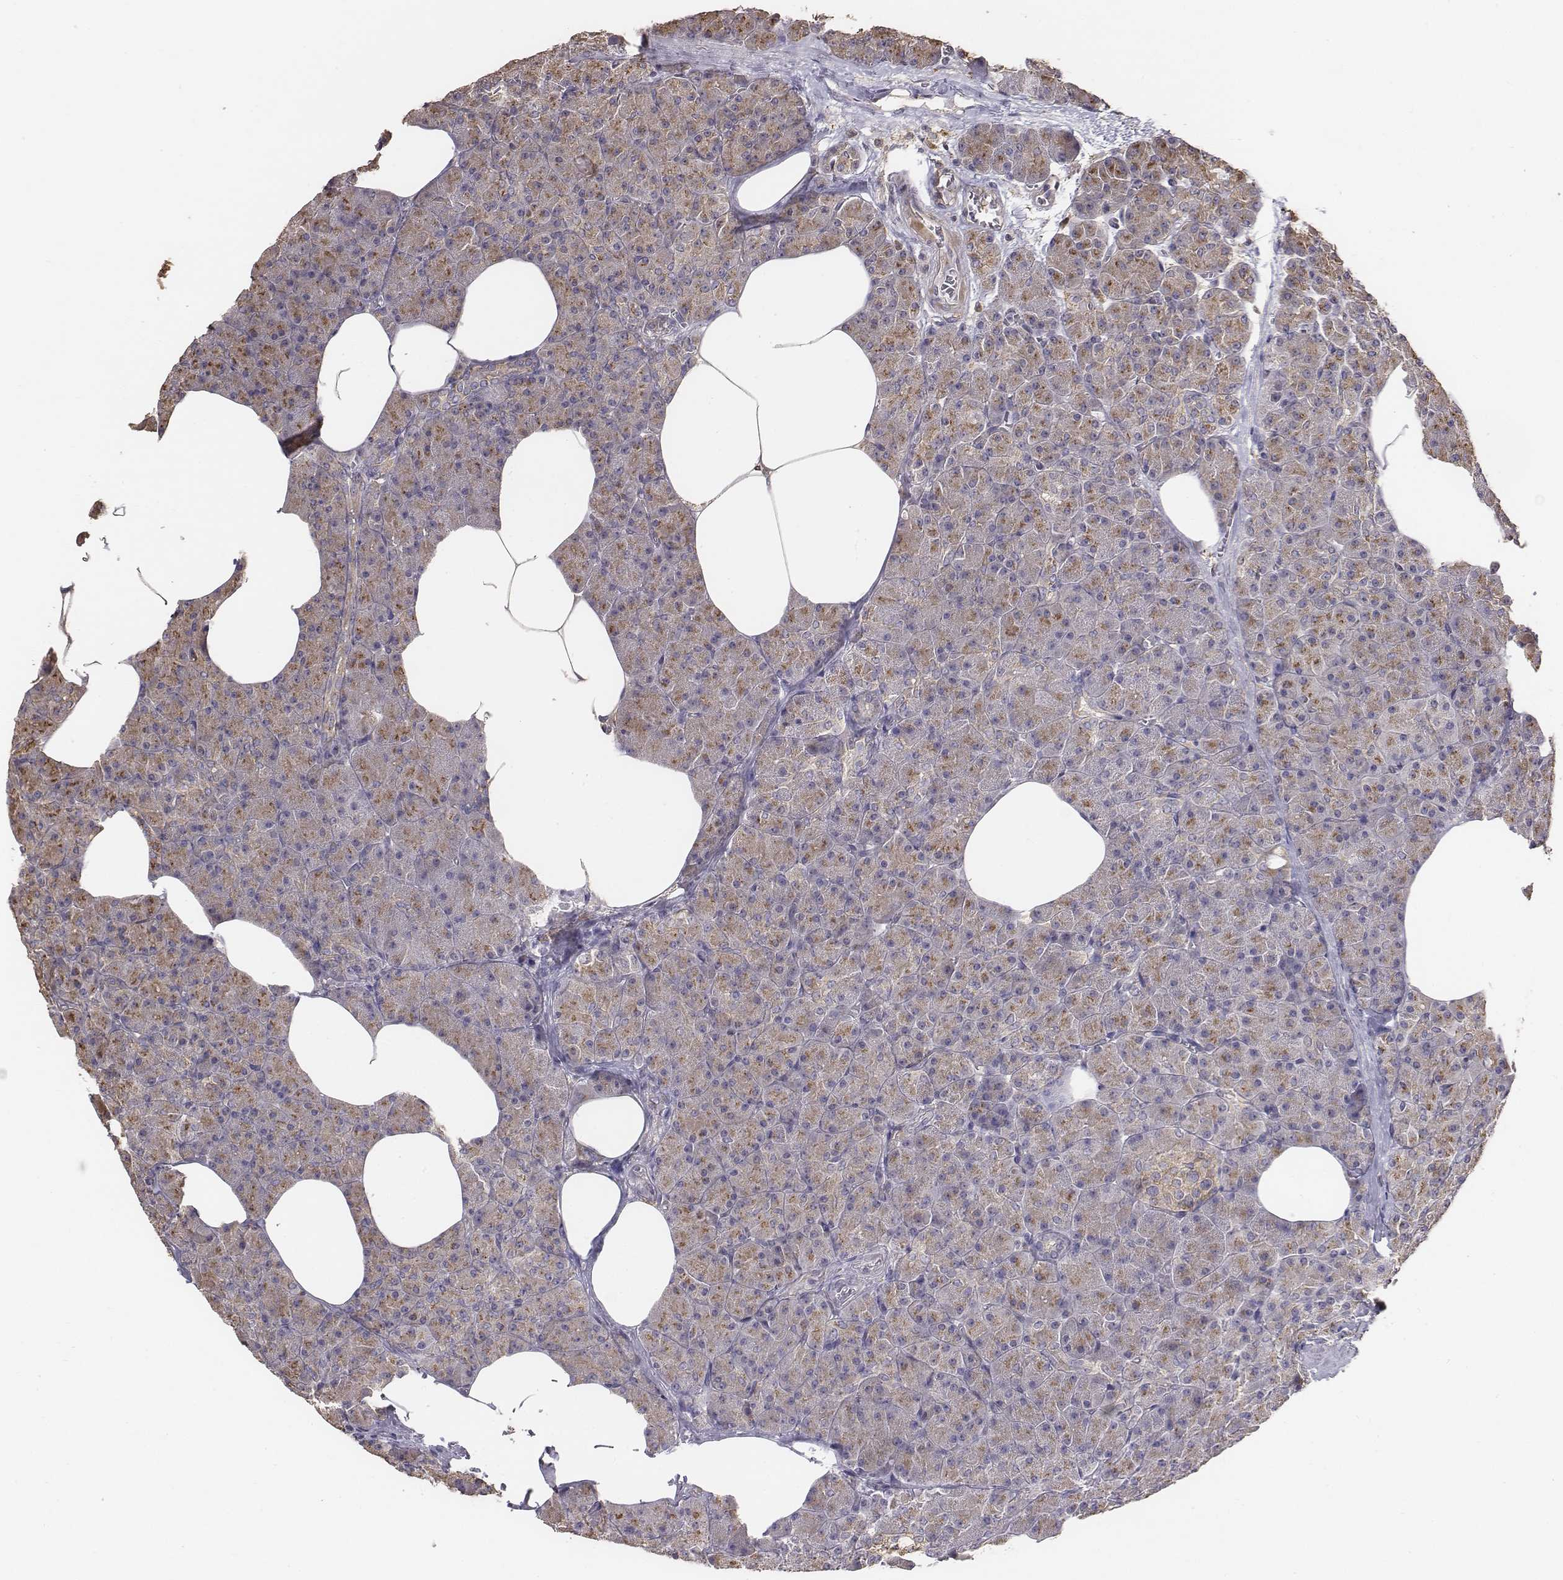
{"staining": {"intensity": "moderate", "quantity": ">75%", "location": "cytoplasmic/membranous"}, "tissue": "pancreas", "cell_type": "Exocrine glandular cells", "image_type": "normal", "snomed": [{"axis": "morphology", "description": "Normal tissue, NOS"}, {"axis": "topography", "description": "Pancreas"}], "caption": "A histopathology image of human pancreas stained for a protein displays moderate cytoplasmic/membranous brown staining in exocrine glandular cells.", "gene": "AP1B1", "patient": {"sex": "female", "age": 45}}